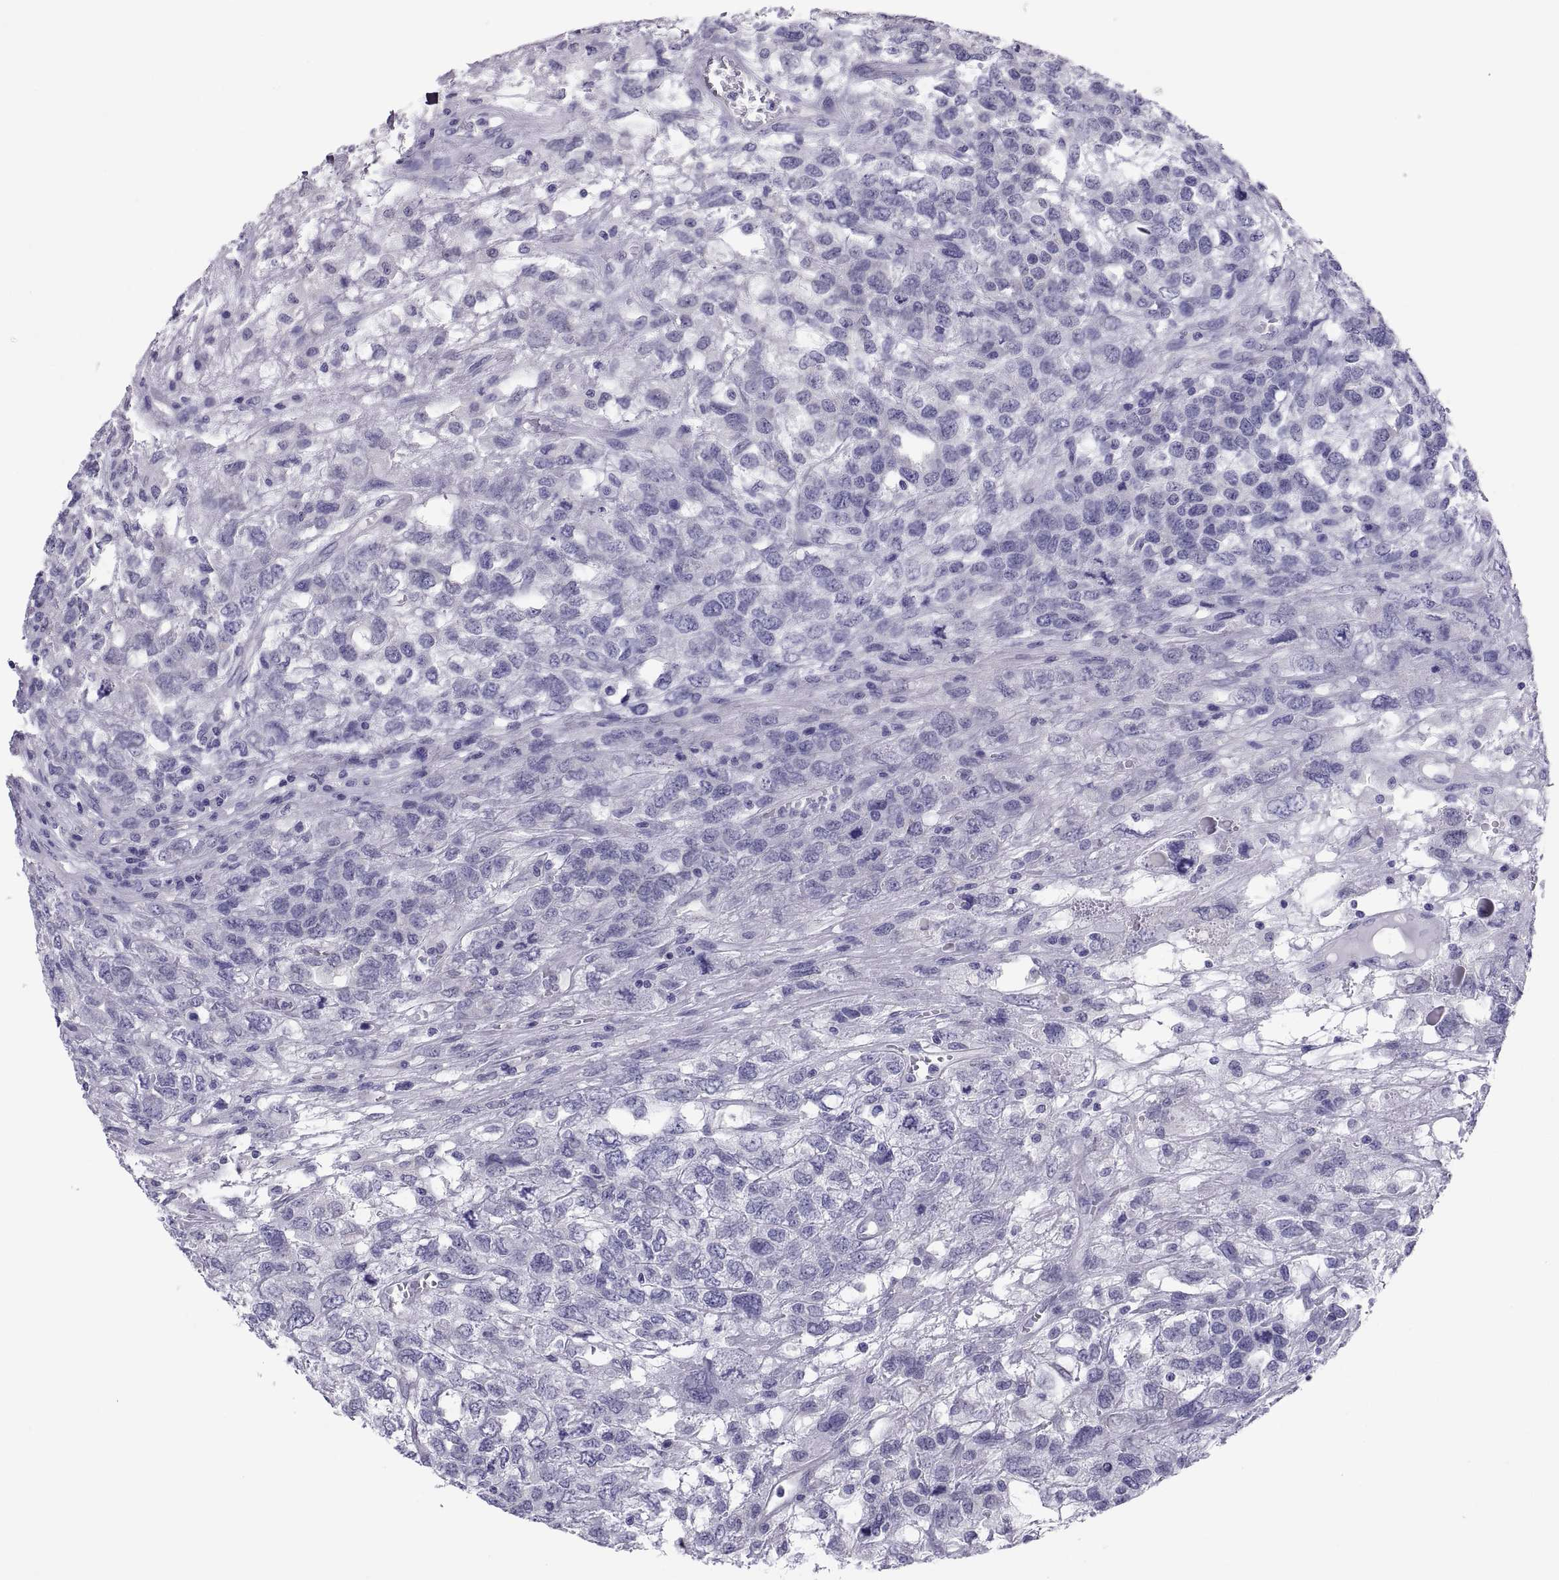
{"staining": {"intensity": "negative", "quantity": "none", "location": "none"}, "tissue": "testis cancer", "cell_type": "Tumor cells", "image_type": "cancer", "snomed": [{"axis": "morphology", "description": "Seminoma, NOS"}, {"axis": "topography", "description": "Testis"}], "caption": "DAB immunohistochemical staining of human testis cancer (seminoma) demonstrates no significant positivity in tumor cells. (DAB (3,3'-diaminobenzidine) IHC, high magnification).", "gene": "RNASE12", "patient": {"sex": "male", "age": 52}}